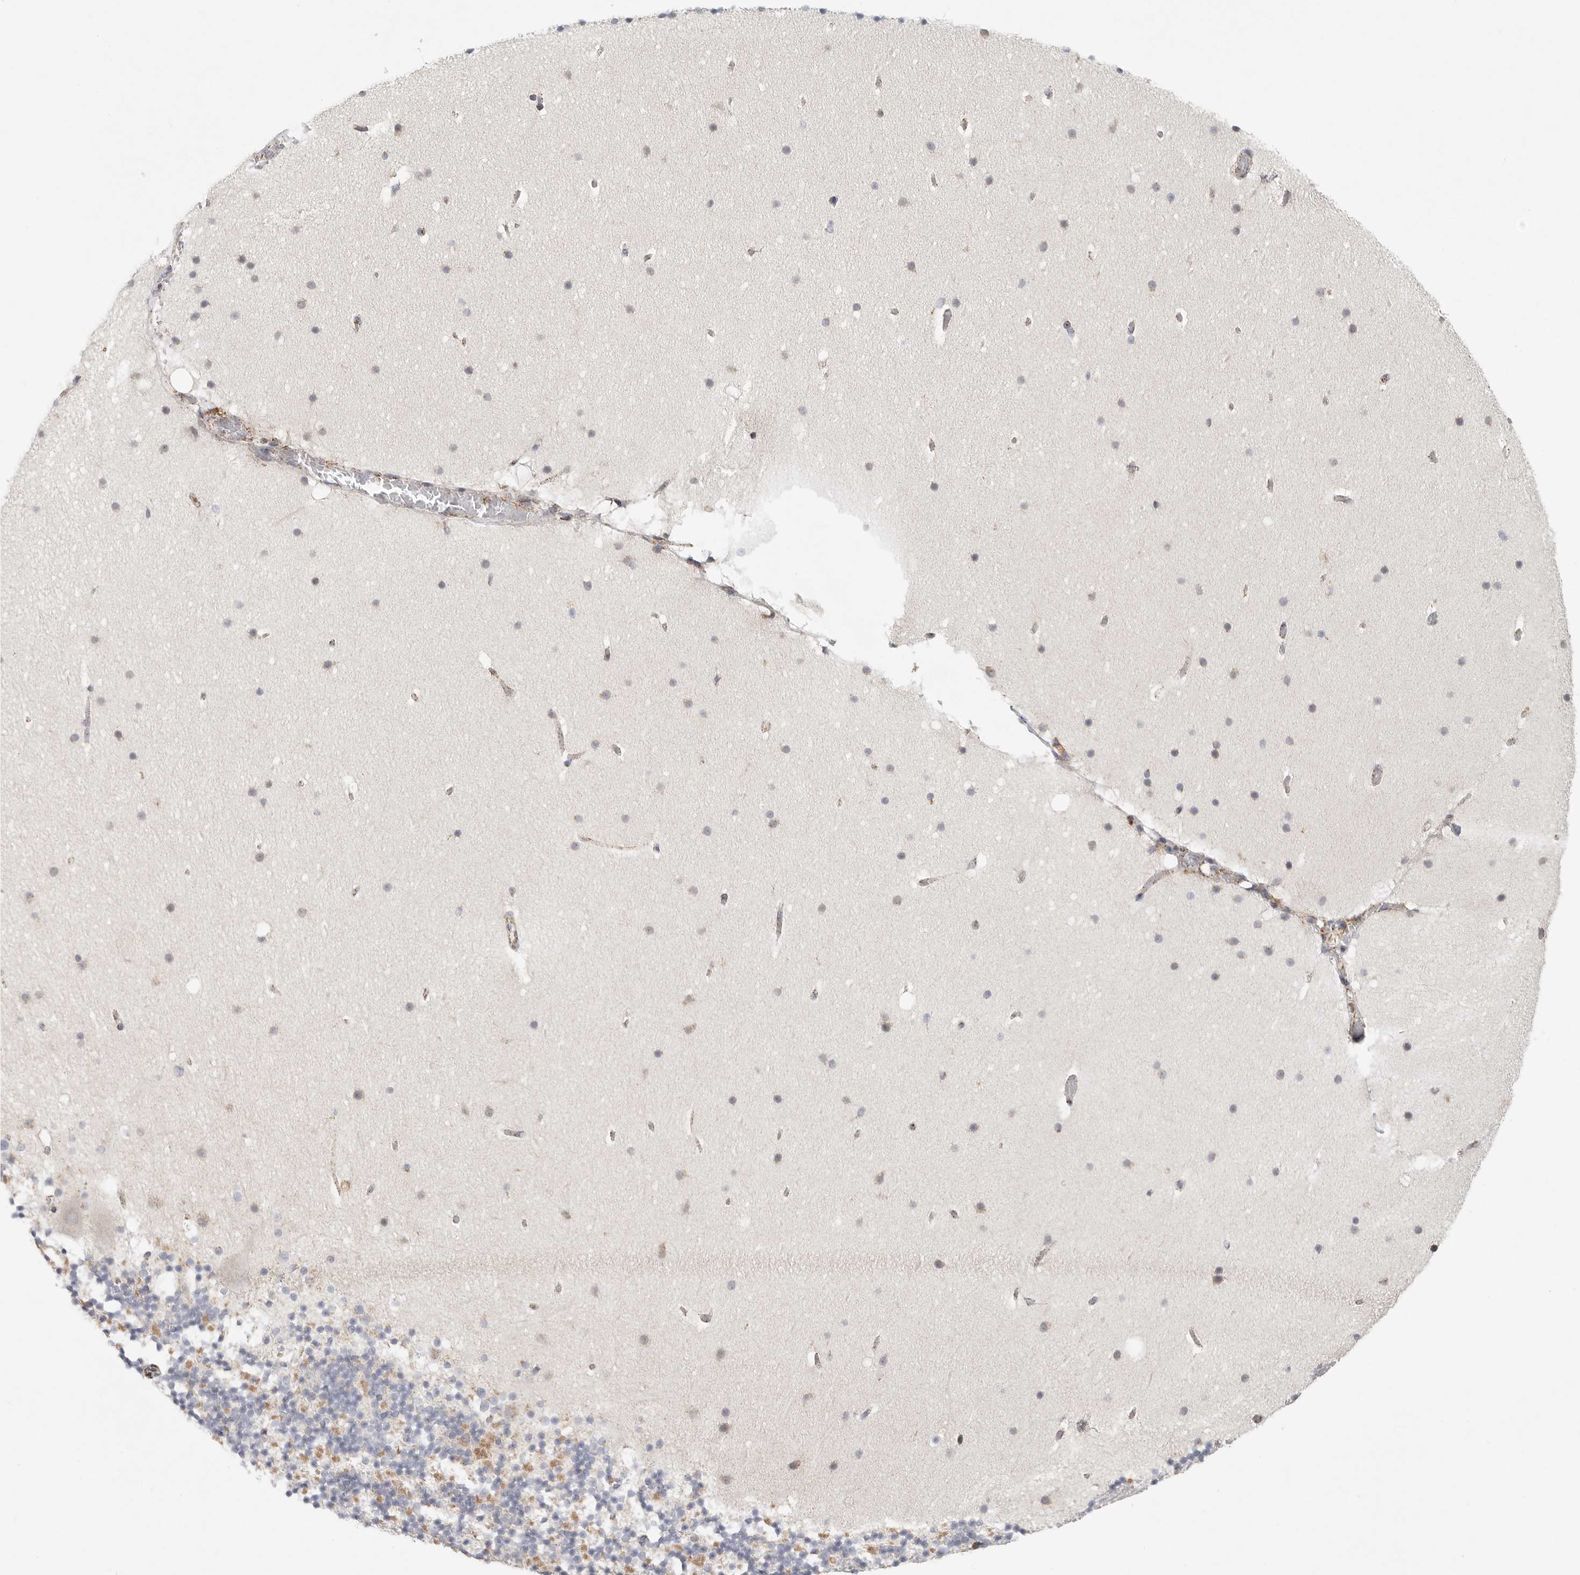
{"staining": {"intensity": "weak", "quantity": "25%-75%", "location": "cytoplasmic/membranous"}, "tissue": "cerebellum", "cell_type": "Cells in granular layer", "image_type": "normal", "snomed": [{"axis": "morphology", "description": "Normal tissue, NOS"}, {"axis": "topography", "description": "Cerebellum"}], "caption": "Protein staining by IHC demonstrates weak cytoplasmic/membranous expression in about 25%-75% of cells in granular layer in normal cerebellum.", "gene": "SLC25A26", "patient": {"sex": "male", "age": 57}}